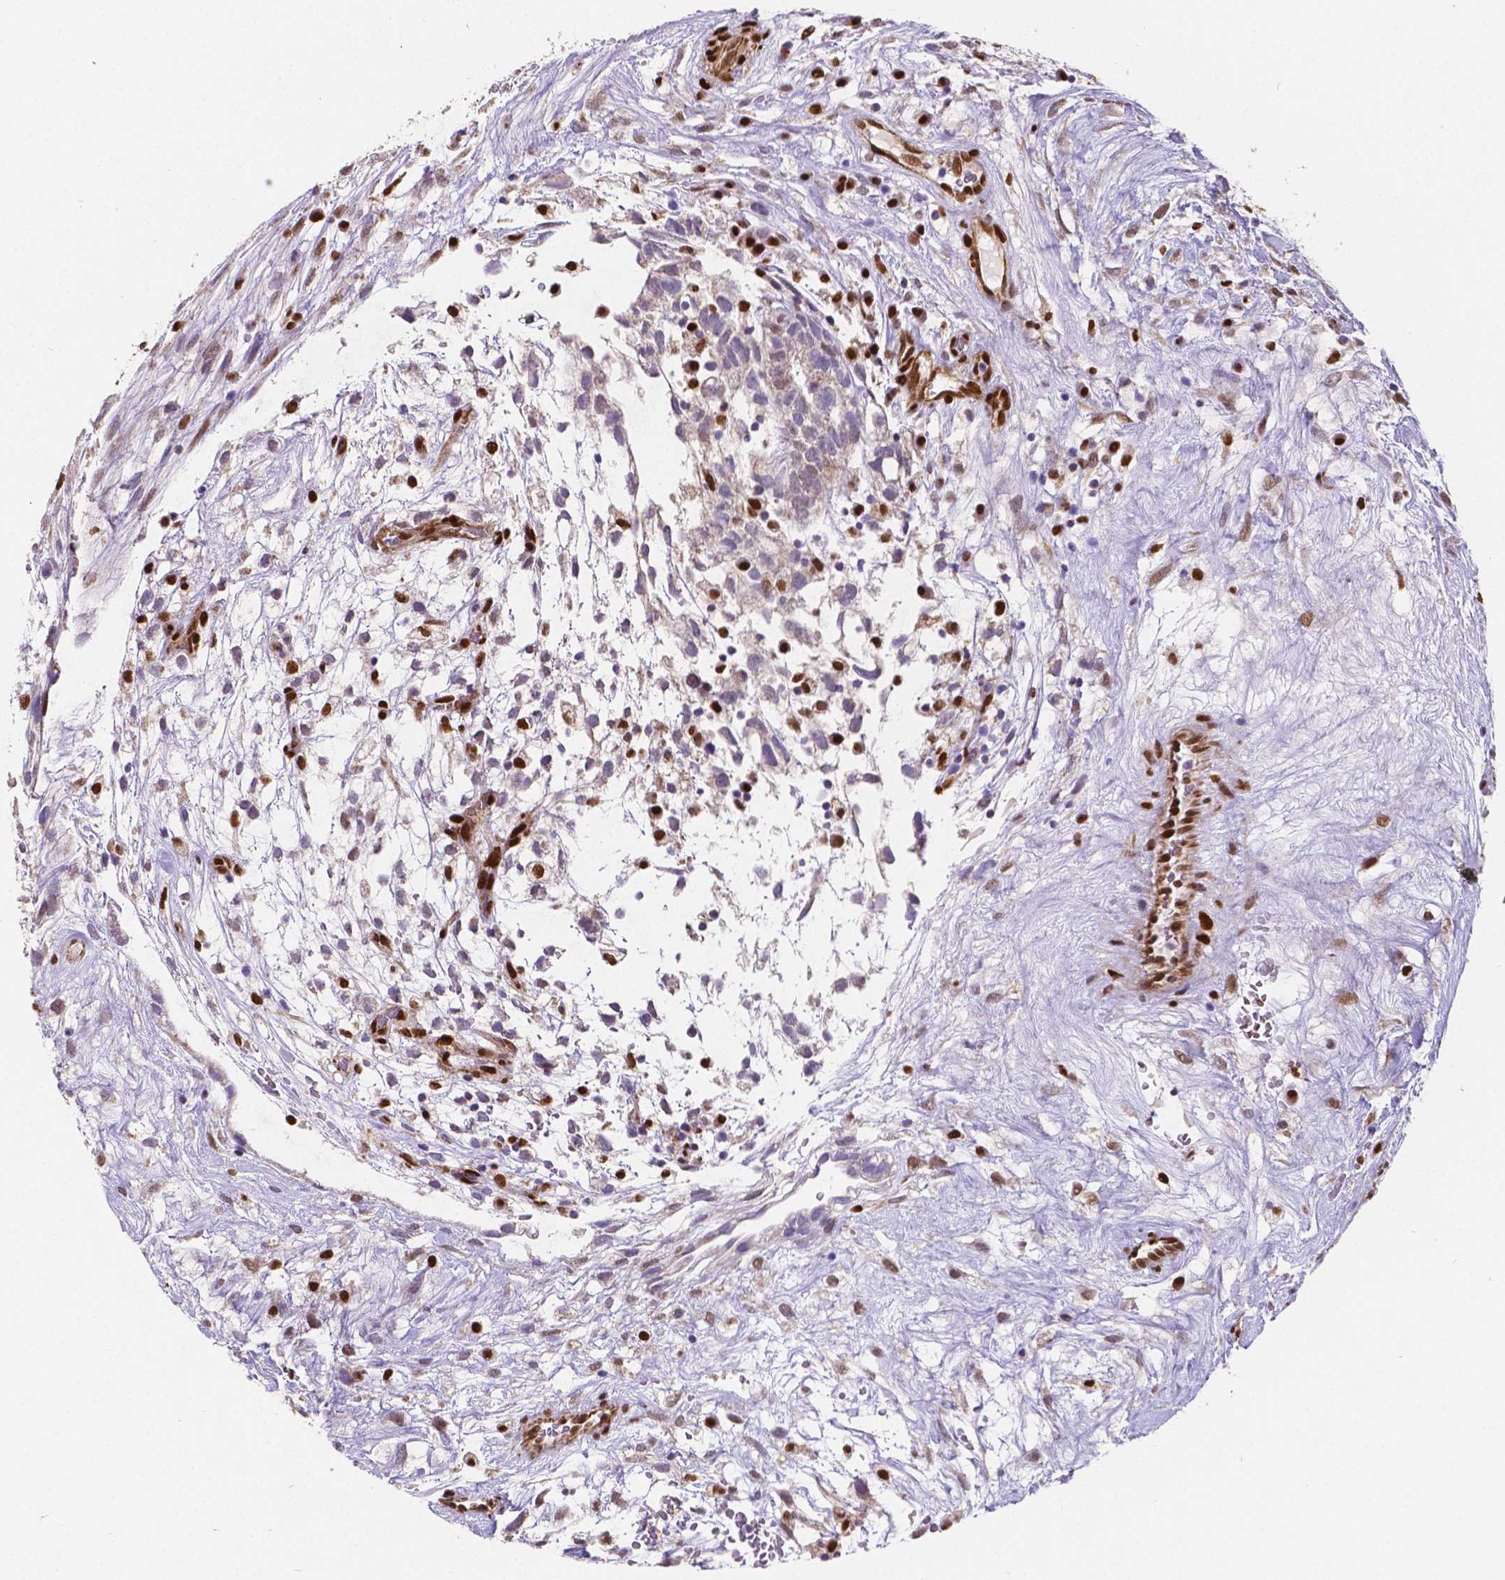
{"staining": {"intensity": "negative", "quantity": "none", "location": "none"}, "tissue": "testis cancer", "cell_type": "Tumor cells", "image_type": "cancer", "snomed": [{"axis": "morphology", "description": "Normal tissue, NOS"}, {"axis": "morphology", "description": "Carcinoma, Embryonal, NOS"}, {"axis": "topography", "description": "Testis"}], "caption": "Testis cancer (embryonal carcinoma) stained for a protein using immunohistochemistry demonstrates no positivity tumor cells.", "gene": "MEF2C", "patient": {"sex": "male", "age": 32}}